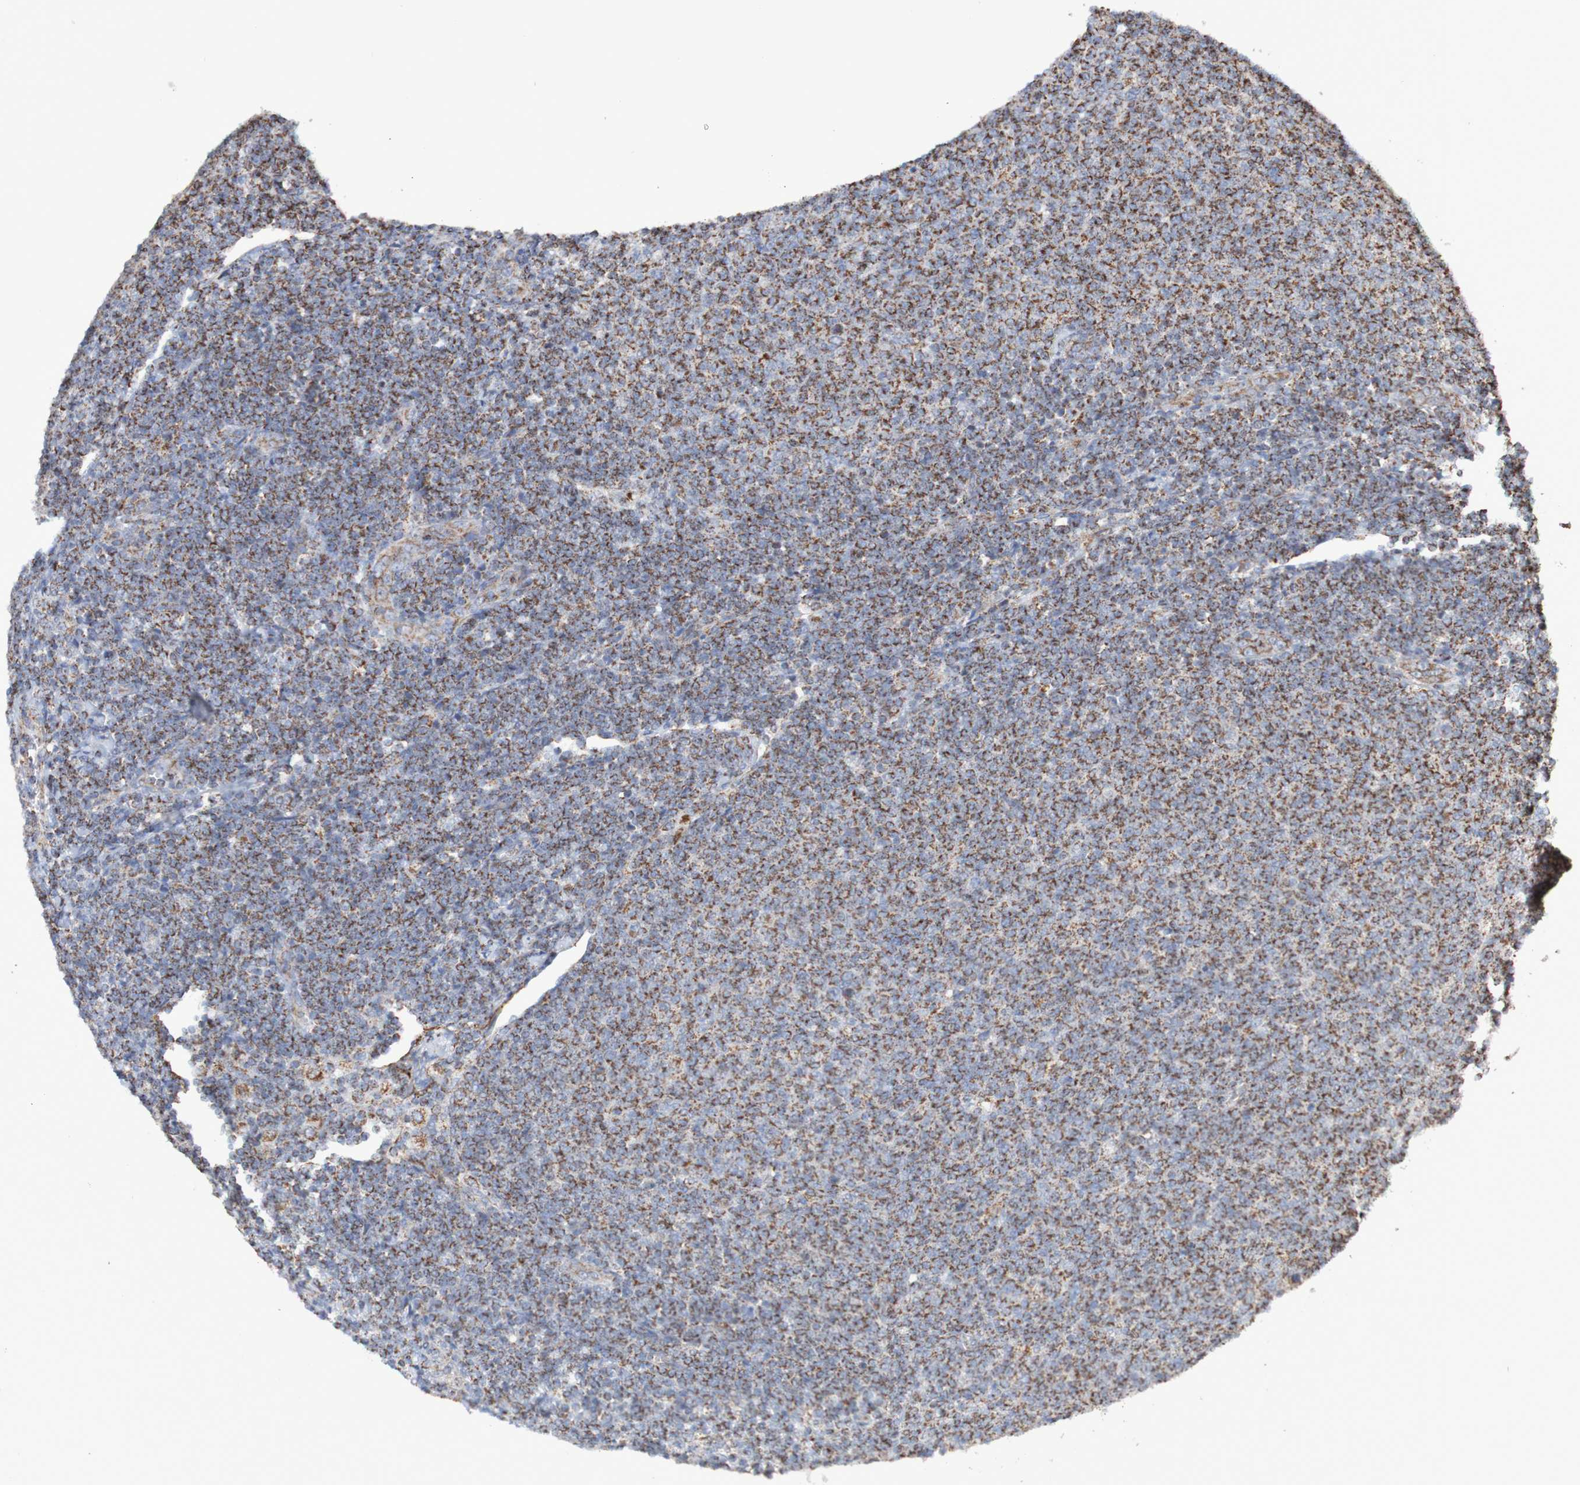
{"staining": {"intensity": "moderate", "quantity": ">75%", "location": "cytoplasmic/membranous"}, "tissue": "lymphoma", "cell_type": "Tumor cells", "image_type": "cancer", "snomed": [{"axis": "morphology", "description": "Malignant lymphoma, non-Hodgkin's type, Low grade"}, {"axis": "topography", "description": "Lymph node"}], "caption": "Protein expression analysis of lymphoma reveals moderate cytoplasmic/membranous positivity in approximately >75% of tumor cells.", "gene": "MMEL1", "patient": {"sex": "male", "age": 66}}